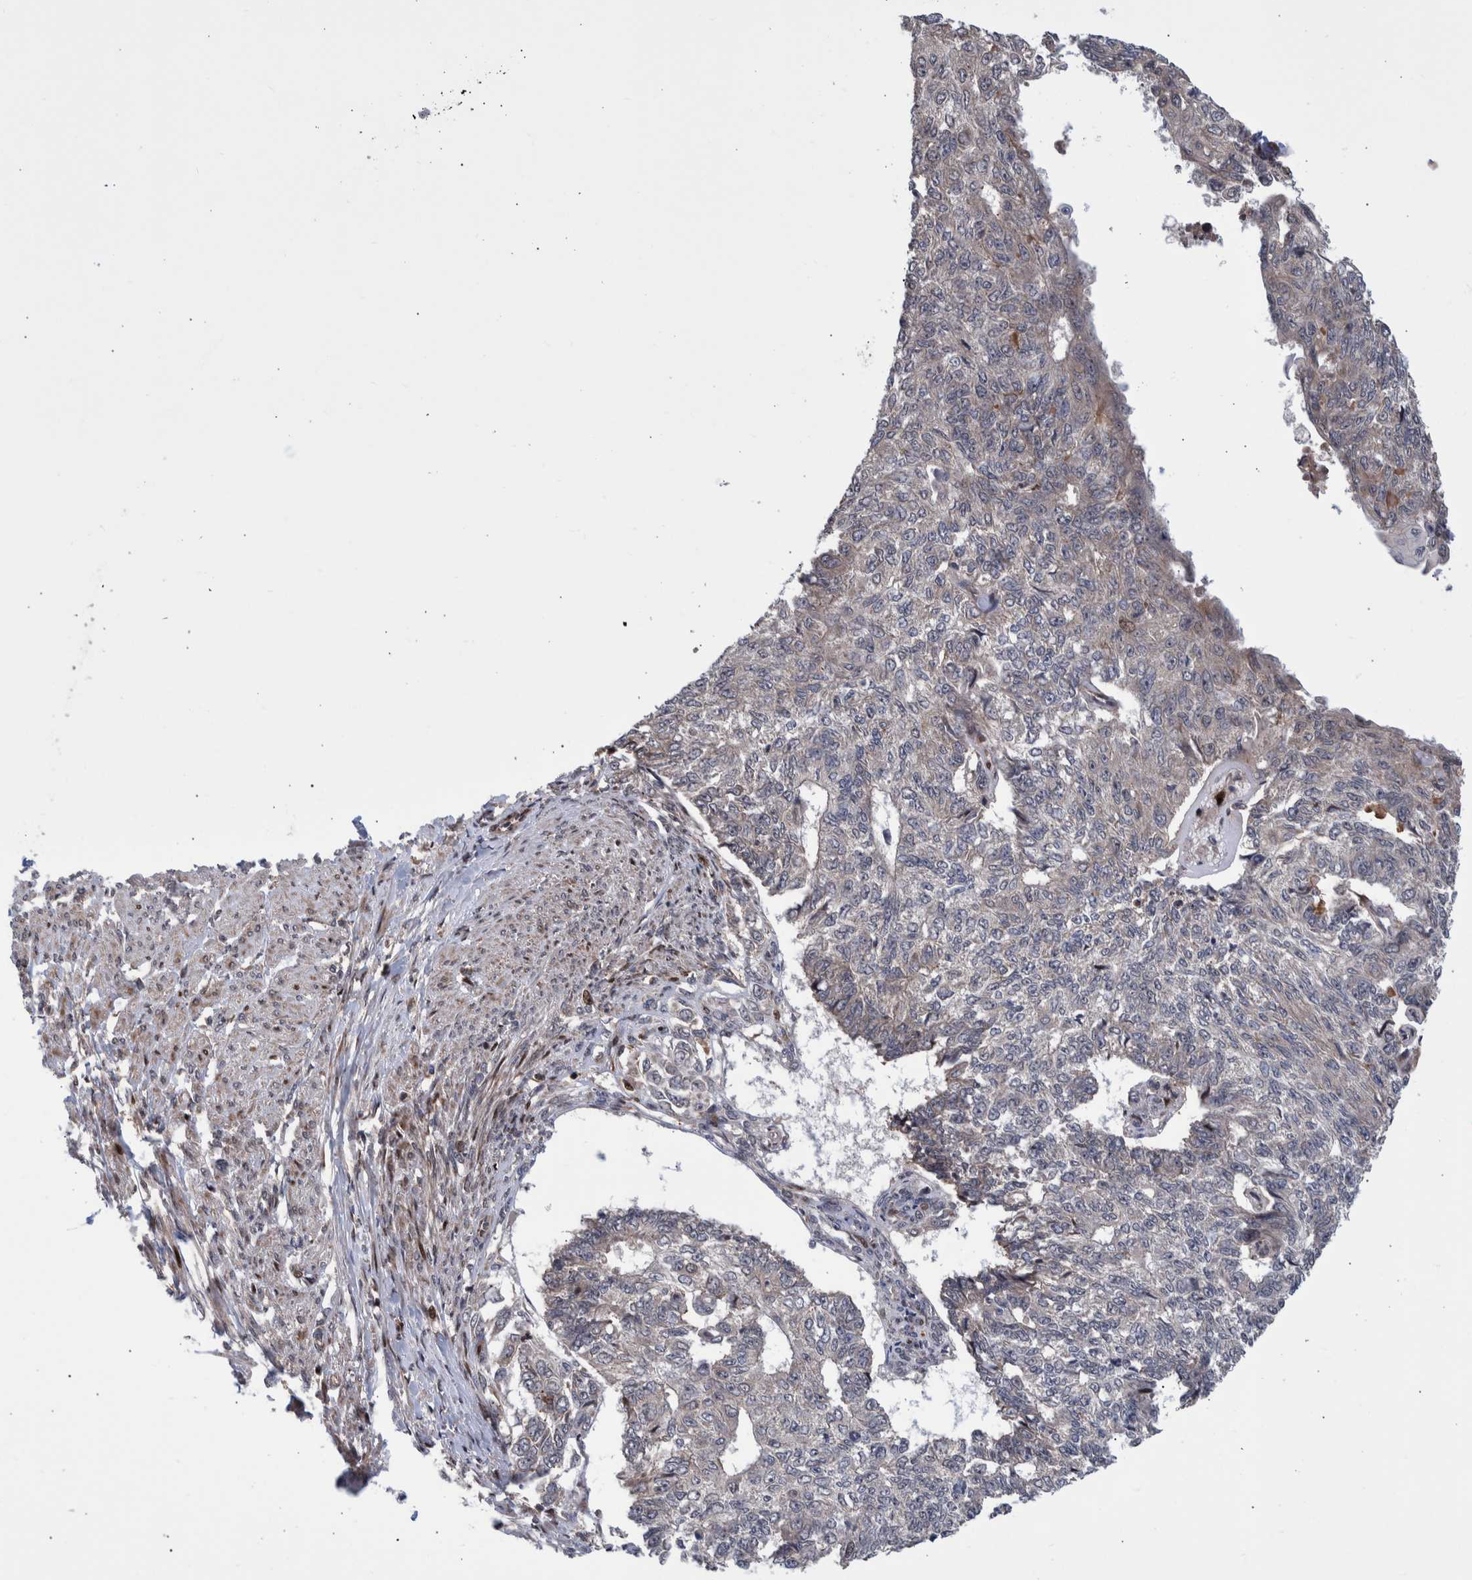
{"staining": {"intensity": "negative", "quantity": "none", "location": "none"}, "tissue": "endometrial cancer", "cell_type": "Tumor cells", "image_type": "cancer", "snomed": [{"axis": "morphology", "description": "Adenocarcinoma, NOS"}, {"axis": "topography", "description": "Endometrium"}], "caption": "Endometrial cancer stained for a protein using immunohistochemistry (IHC) exhibits no expression tumor cells.", "gene": "SHISA6", "patient": {"sex": "female", "age": 32}}